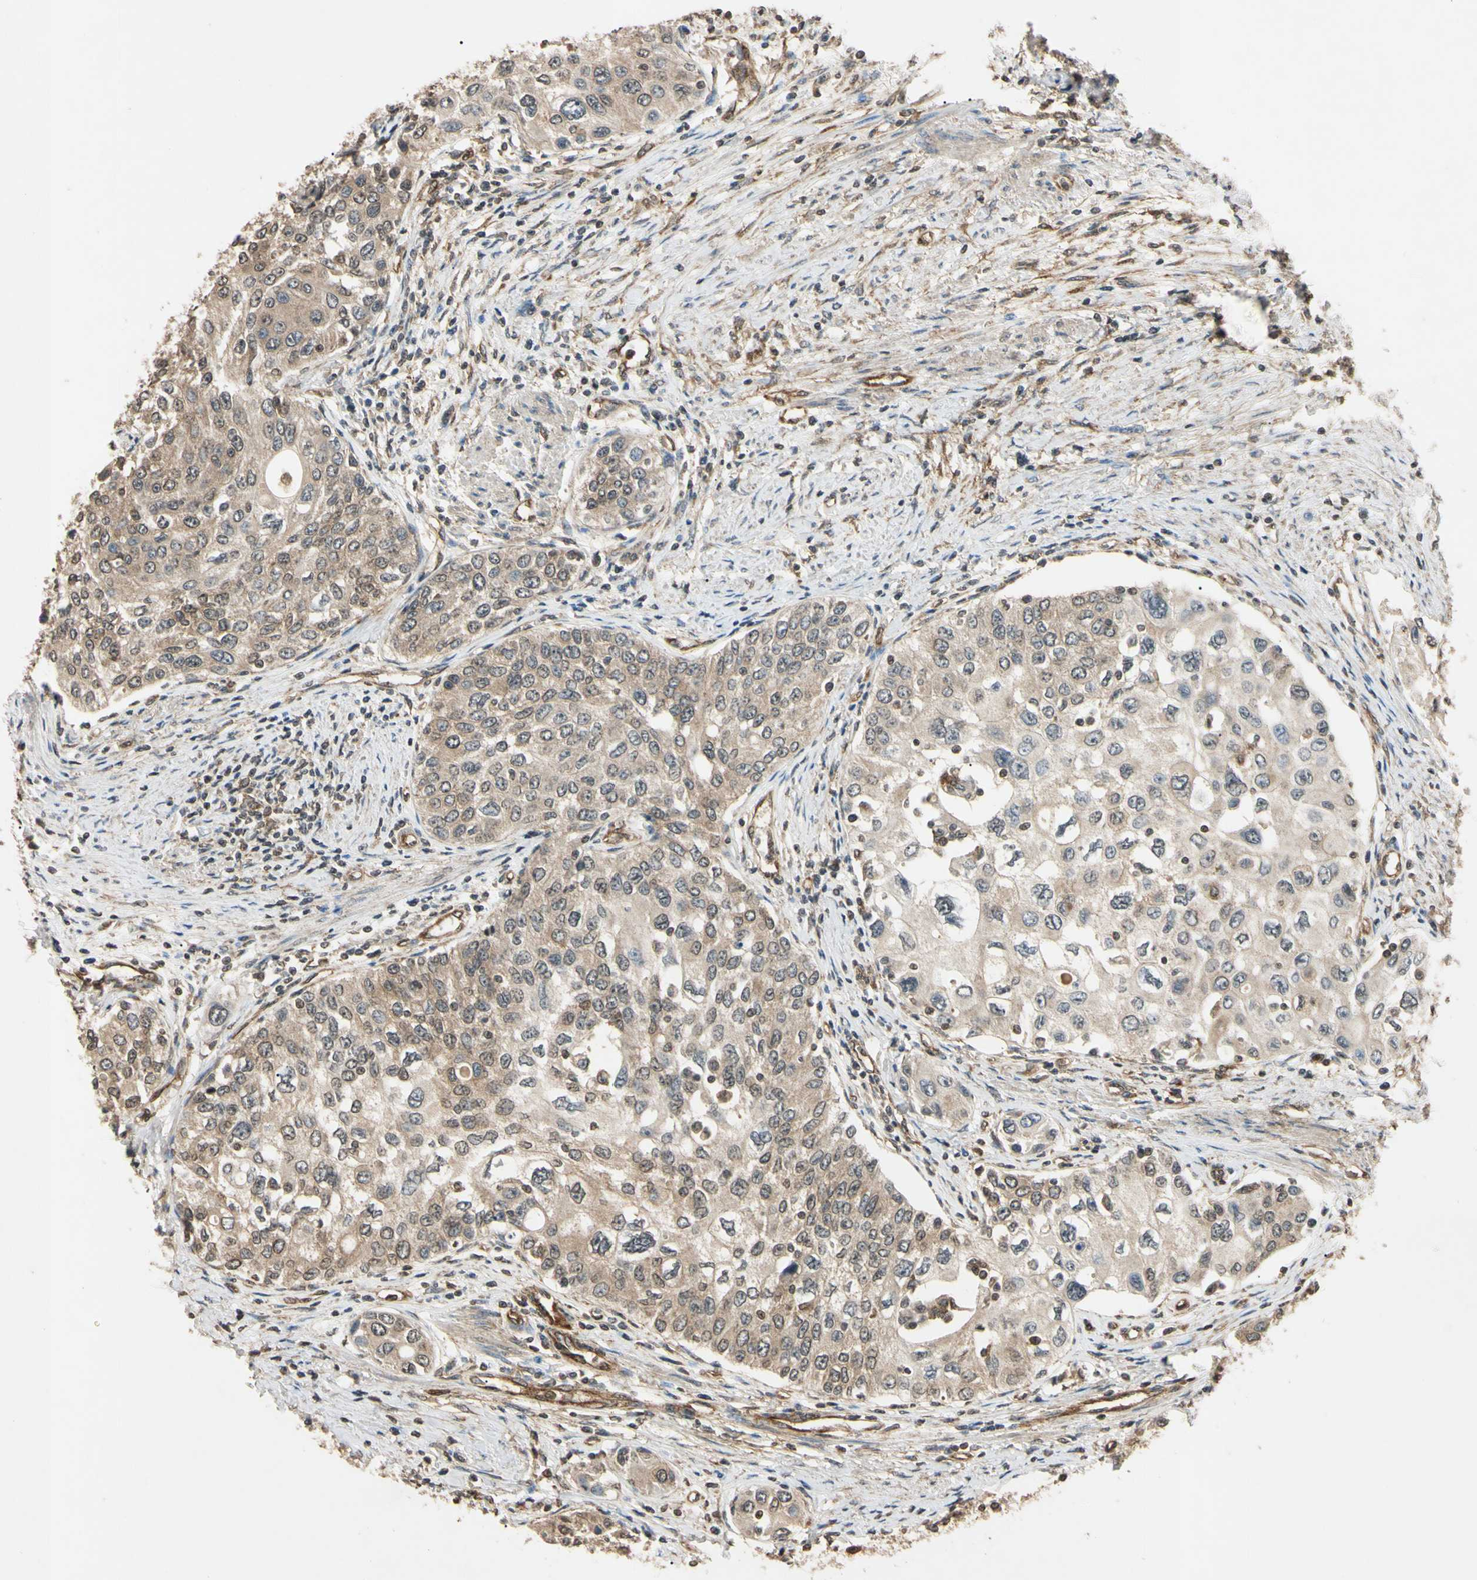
{"staining": {"intensity": "weak", "quantity": "25%-75%", "location": "cytoplasmic/membranous"}, "tissue": "urothelial cancer", "cell_type": "Tumor cells", "image_type": "cancer", "snomed": [{"axis": "morphology", "description": "Urothelial carcinoma, High grade"}, {"axis": "topography", "description": "Urinary bladder"}], "caption": "A low amount of weak cytoplasmic/membranous staining is present in about 25%-75% of tumor cells in high-grade urothelial carcinoma tissue. Using DAB (3,3'-diaminobenzidine) (brown) and hematoxylin (blue) stains, captured at high magnification using brightfield microscopy.", "gene": "EPN1", "patient": {"sex": "female", "age": 56}}